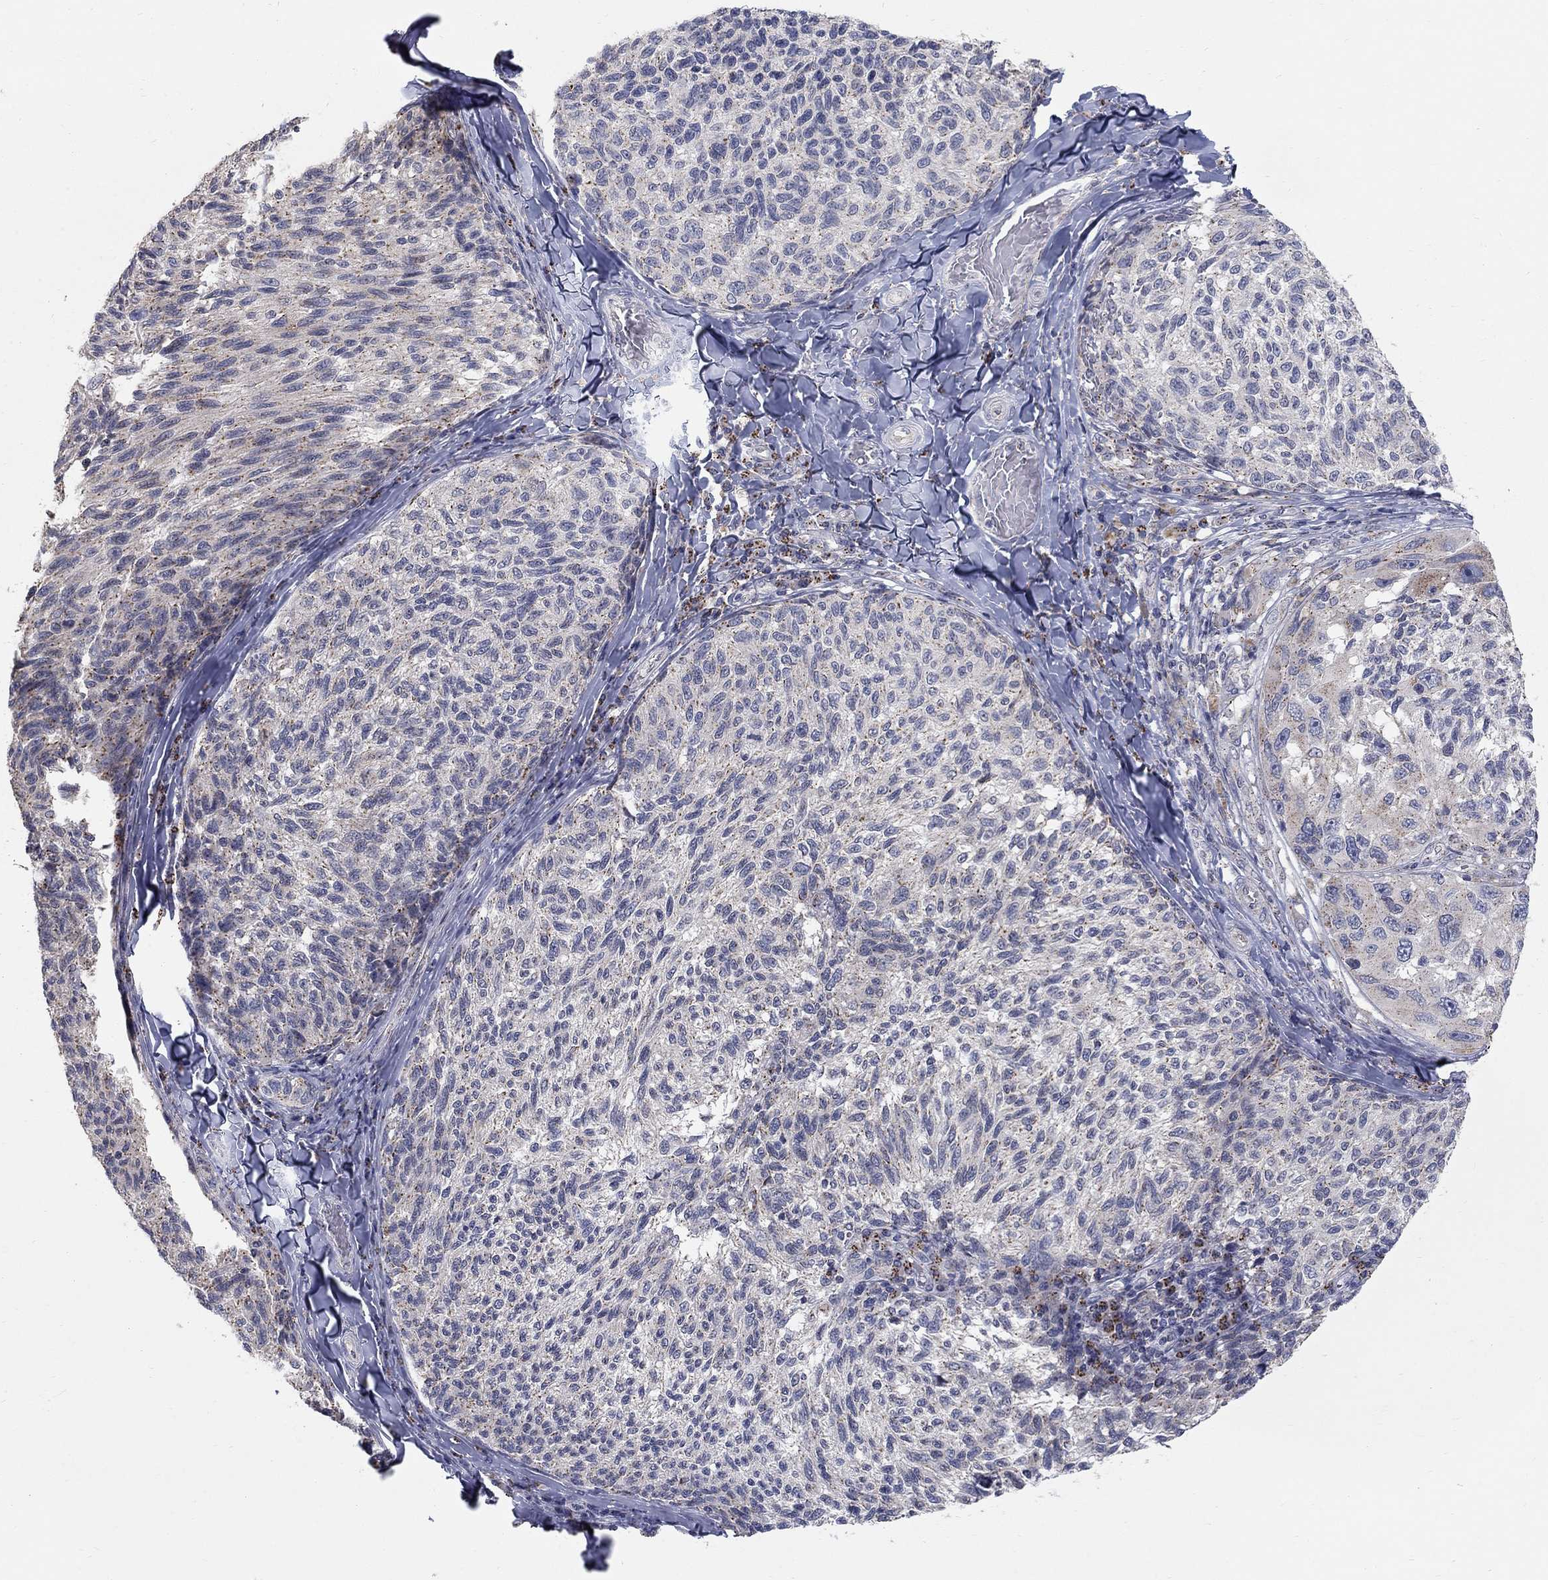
{"staining": {"intensity": "weak", "quantity": "<25%", "location": "cytoplasmic/membranous"}, "tissue": "melanoma", "cell_type": "Tumor cells", "image_type": "cancer", "snomed": [{"axis": "morphology", "description": "Malignant melanoma, NOS"}, {"axis": "topography", "description": "Skin"}], "caption": "Tumor cells show no significant protein expression in malignant melanoma. (Stains: DAB IHC with hematoxylin counter stain, Microscopy: brightfield microscopy at high magnification).", "gene": "PANK3", "patient": {"sex": "female", "age": 73}}